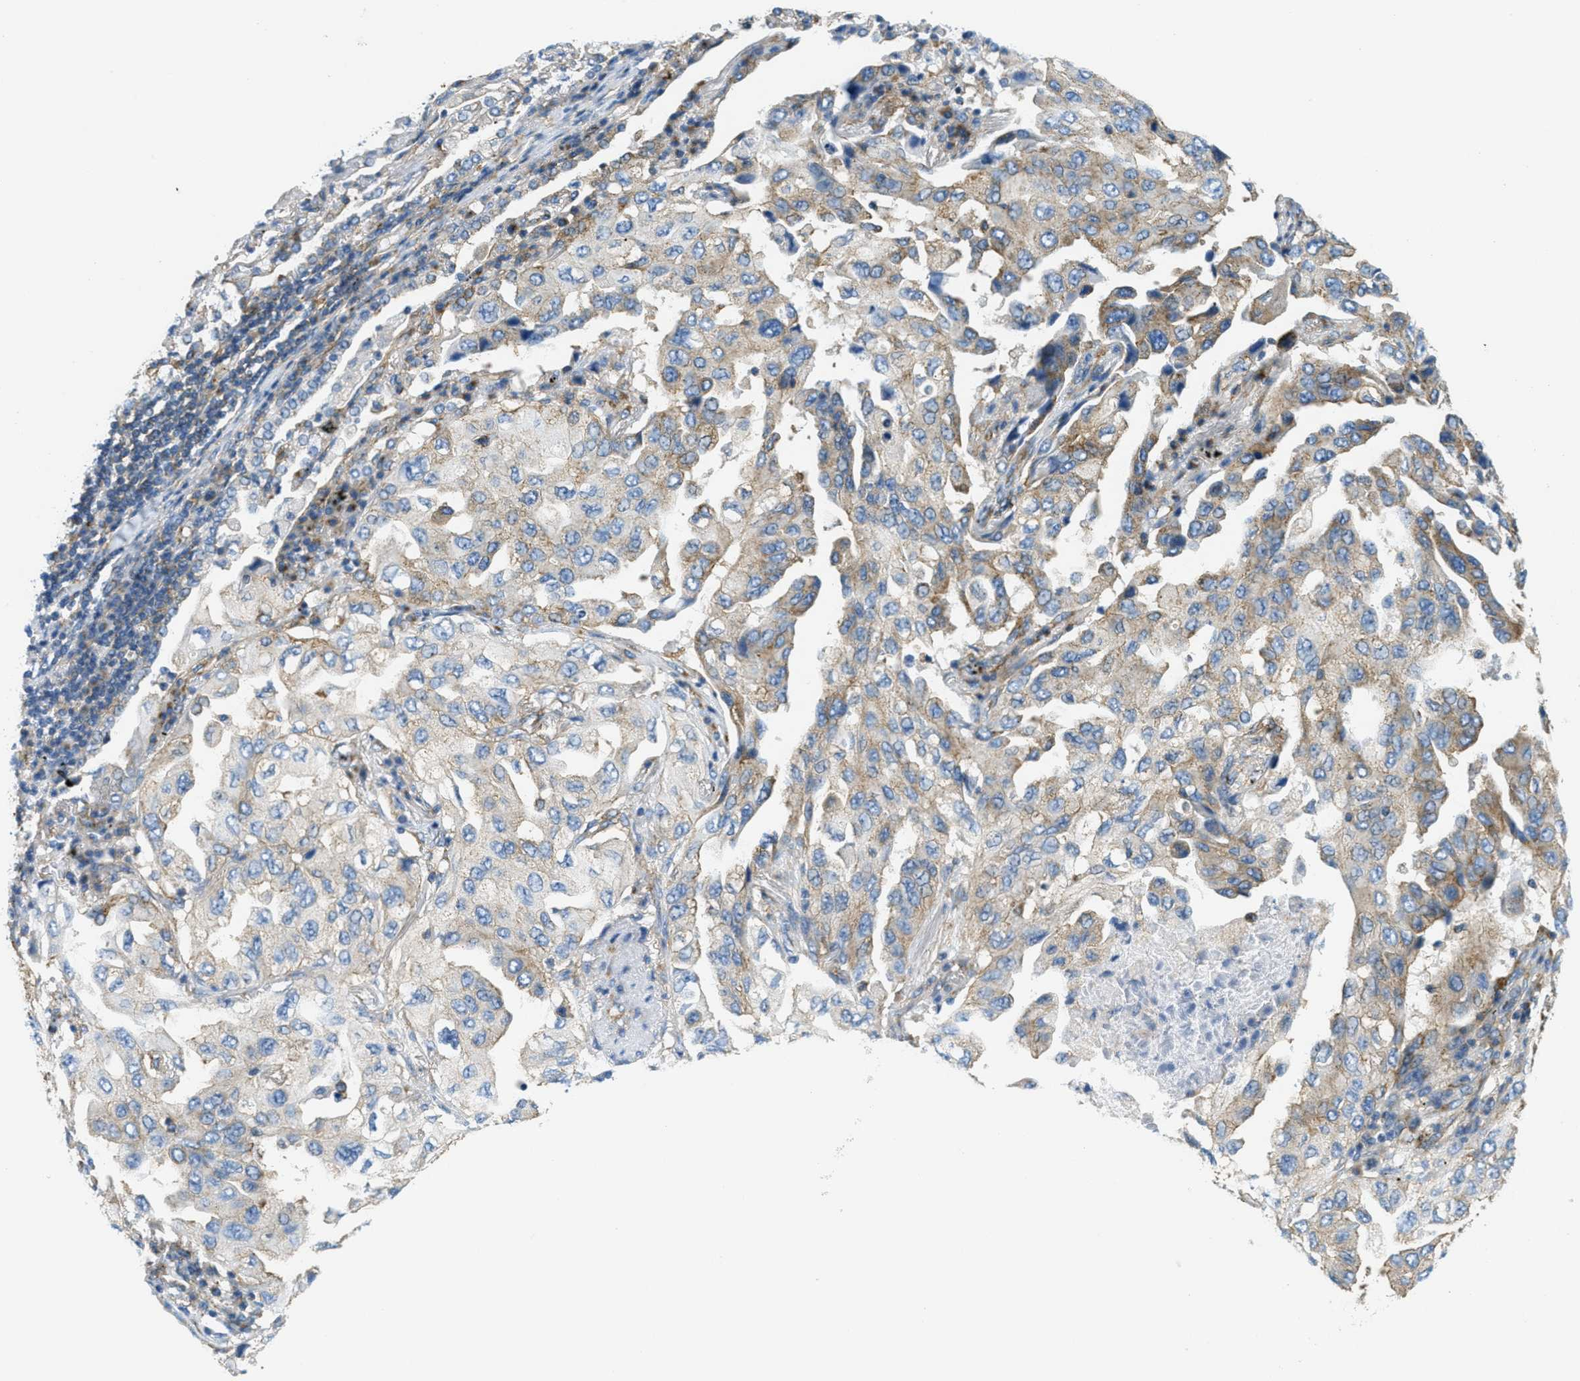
{"staining": {"intensity": "moderate", "quantity": ">75%", "location": "cytoplasmic/membranous"}, "tissue": "lung cancer", "cell_type": "Tumor cells", "image_type": "cancer", "snomed": [{"axis": "morphology", "description": "Adenocarcinoma, NOS"}, {"axis": "topography", "description": "Lung"}], "caption": "DAB (3,3'-diaminobenzidine) immunohistochemical staining of human lung cancer exhibits moderate cytoplasmic/membranous protein expression in about >75% of tumor cells. The staining was performed using DAB (3,3'-diaminobenzidine) to visualize the protein expression in brown, while the nuclei were stained in blue with hematoxylin (Magnification: 20x).", "gene": "AP2B1", "patient": {"sex": "female", "age": 65}}